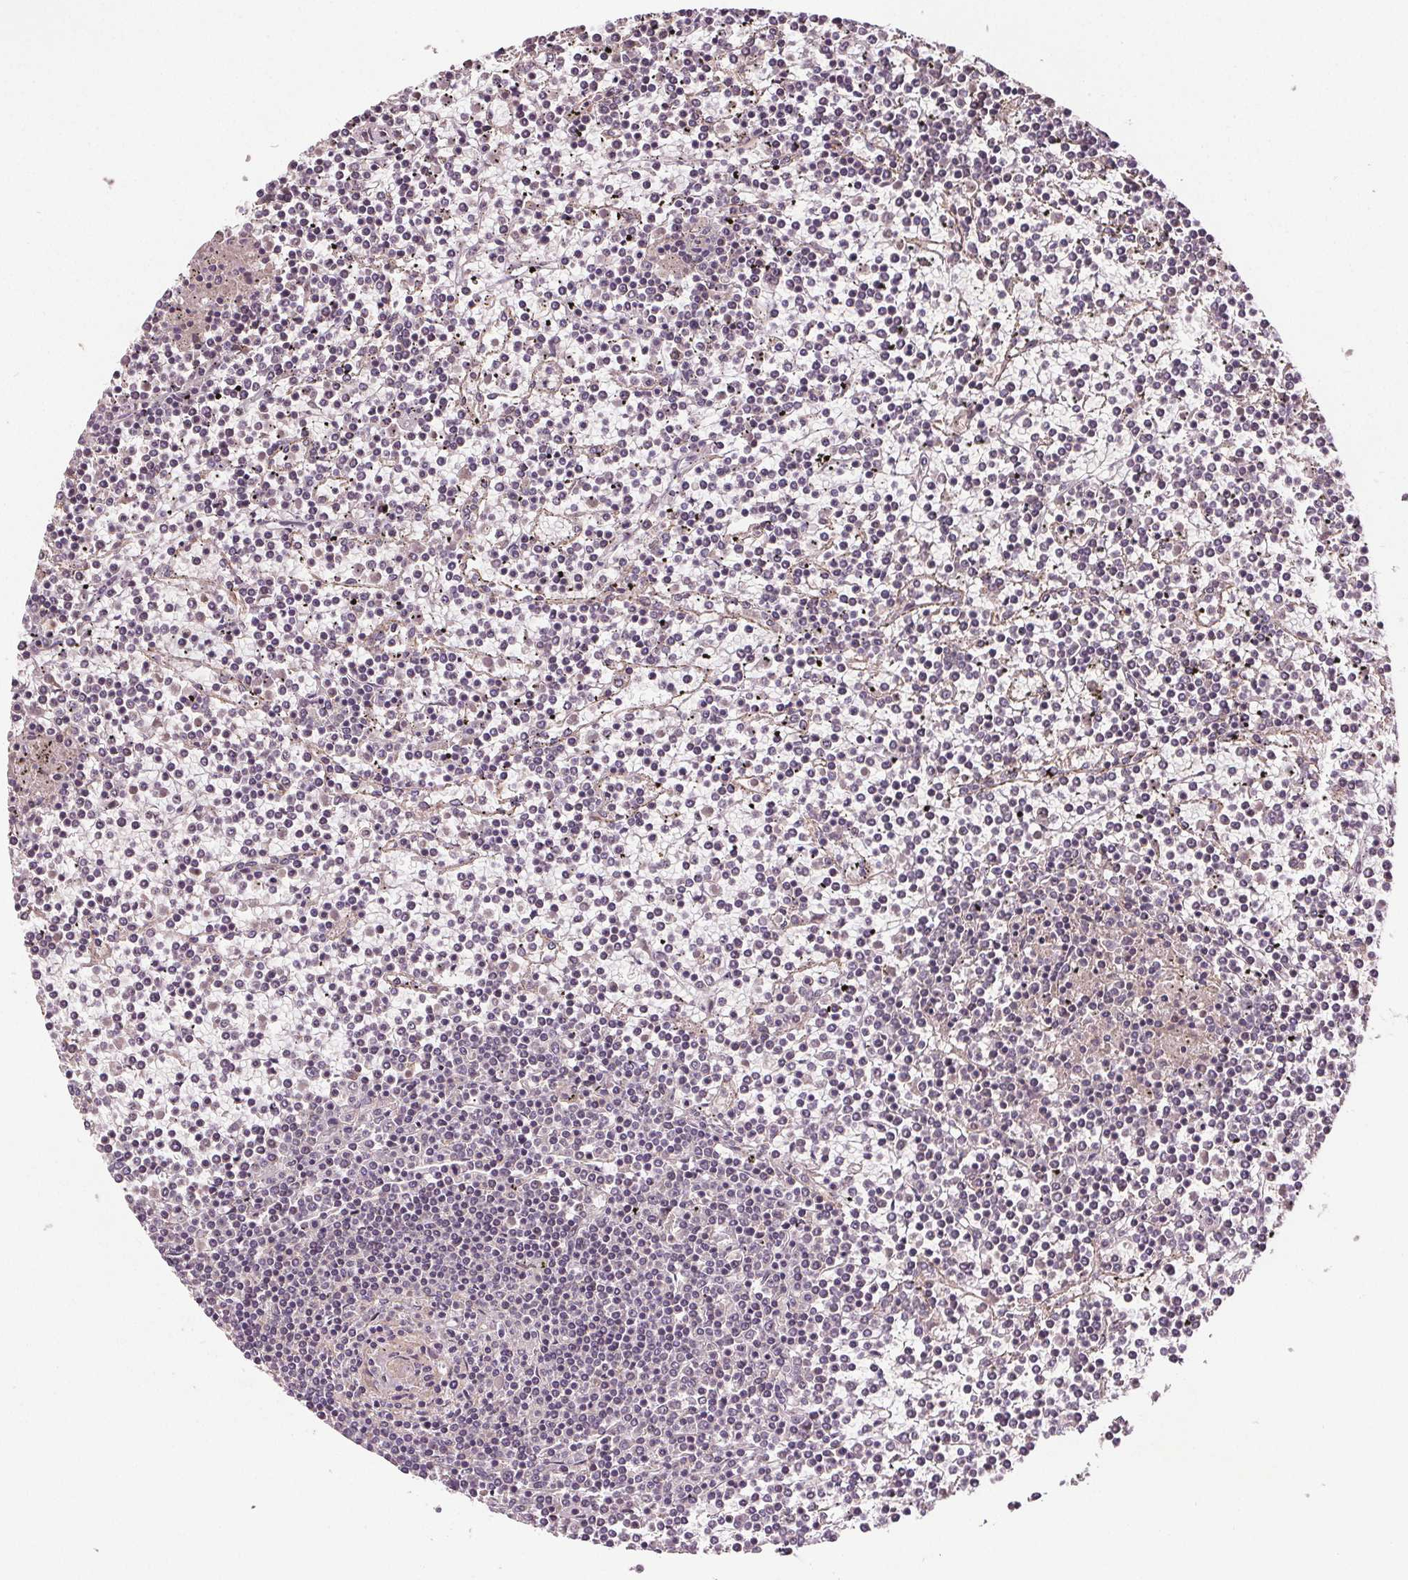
{"staining": {"intensity": "negative", "quantity": "none", "location": "none"}, "tissue": "lymphoma", "cell_type": "Tumor cells", "image_type": "cancer", "snomed": [{"axis": "morphology", "description": "Malignant lymphoma, non-Hodgkin's type, Low grade"}, {"axis": "topography", "description": "Spleen"}], "caption": "Immunohistochemical staining of malignant lymphoma, non-Hodgkin's type (low-grade) exhibits no significant staining in tumor cells.", "gene": "EPHB3", "patient": {"sex": "female", "age": 19}}